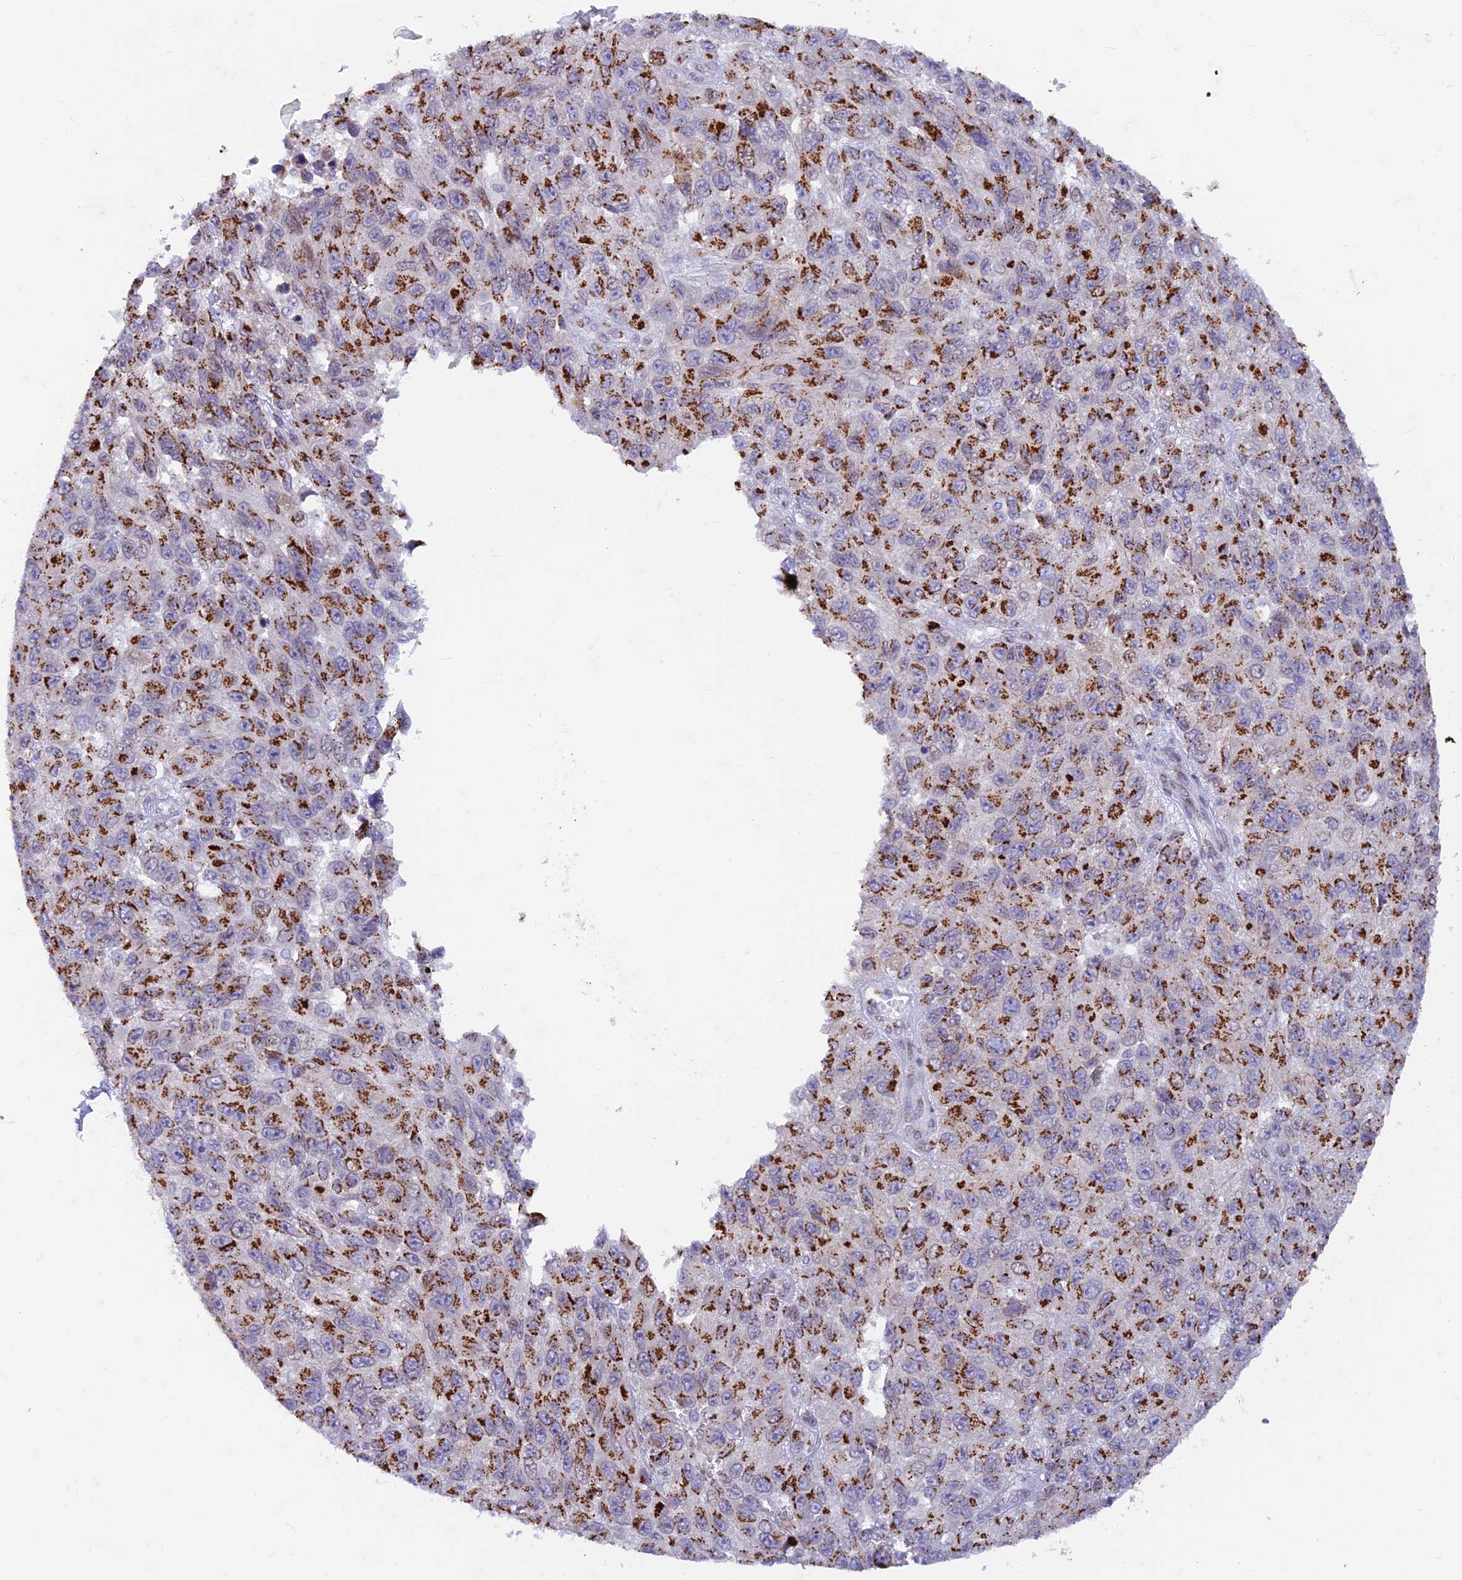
{"staining": {"intensity": "strong", "quantity": ">75%", "location": "cytoplasmic/membranous"}, "tissue": "melanoma", "cell_type": "Tumor cells", "image_type": "cancer", "snomed": [{"axis": "morphology", "description": "Normal tissue, NOS"}, {"axis": "morphology", "description": "Malignant melanoma, NOS"}, {"axis": "topography", "description": "Skin"}], "caption": "Melanoma stained with a protein marker displays strong staining in tumor cells.", "gene": "FAM3C", "patient": {"sex": "female", "age": 96}}